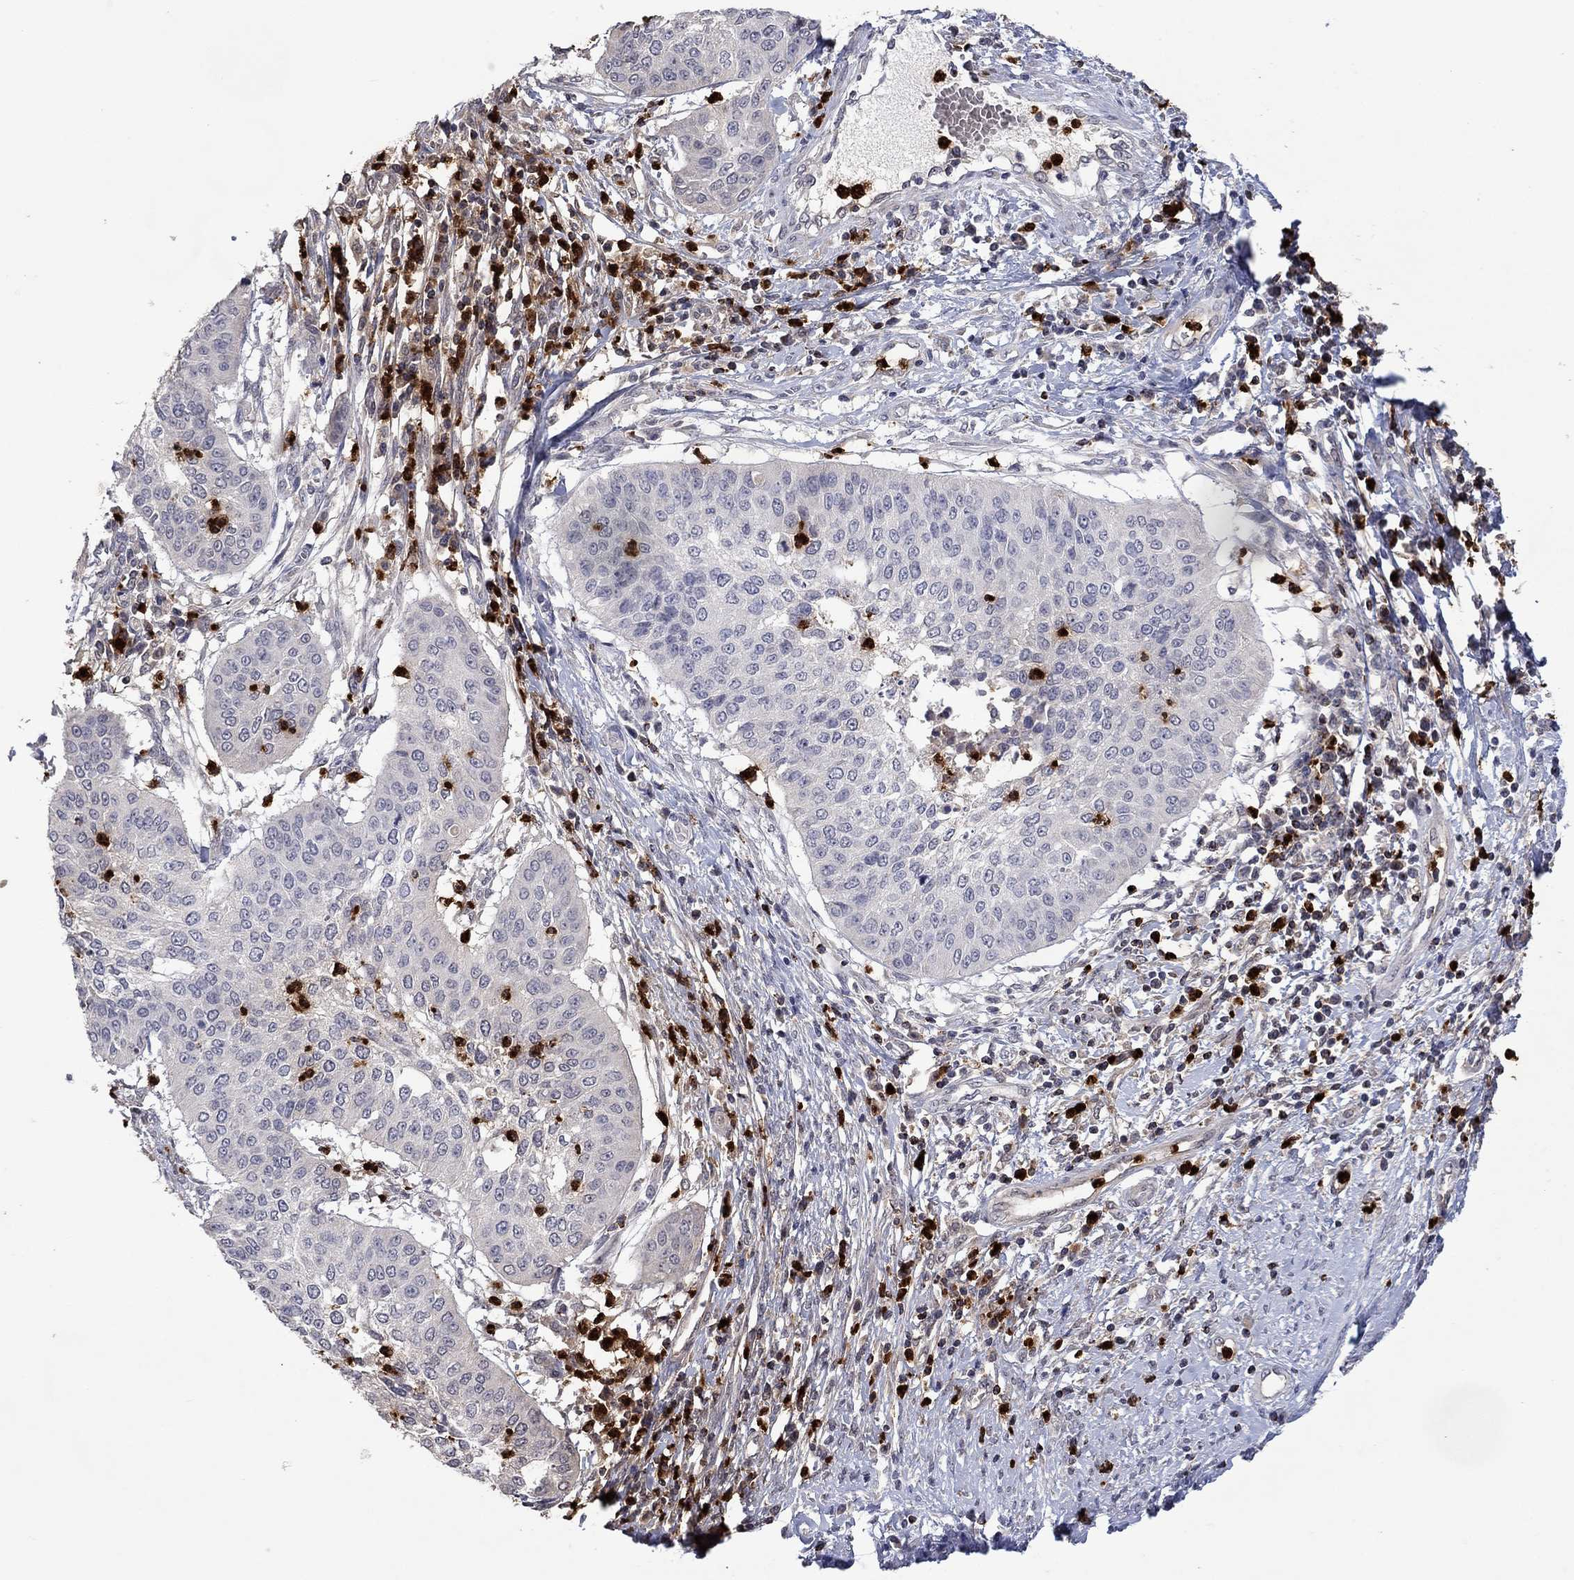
{"staining": {"intensity": "negative", "quantity": "none", "location": "none"}, "tissue": "cervical cancer", "cell_type": "Tumor cells", "image_type": "cancer", "snomed": [{"axis": "morphology", "description": "Normal tissue, NOS"}, {"axis": "morphology", "description": "Squamous cell carcinoma, NOS"}, {"axis": "topography", "description": "Cervix"}], "caption": "Cervical cancer (squamous cell carcinoma) stained for a protein using IHC displays no positivity tumor cells.", "gene": "CCL5", "patient": {"sex": "female", "age": 39}}